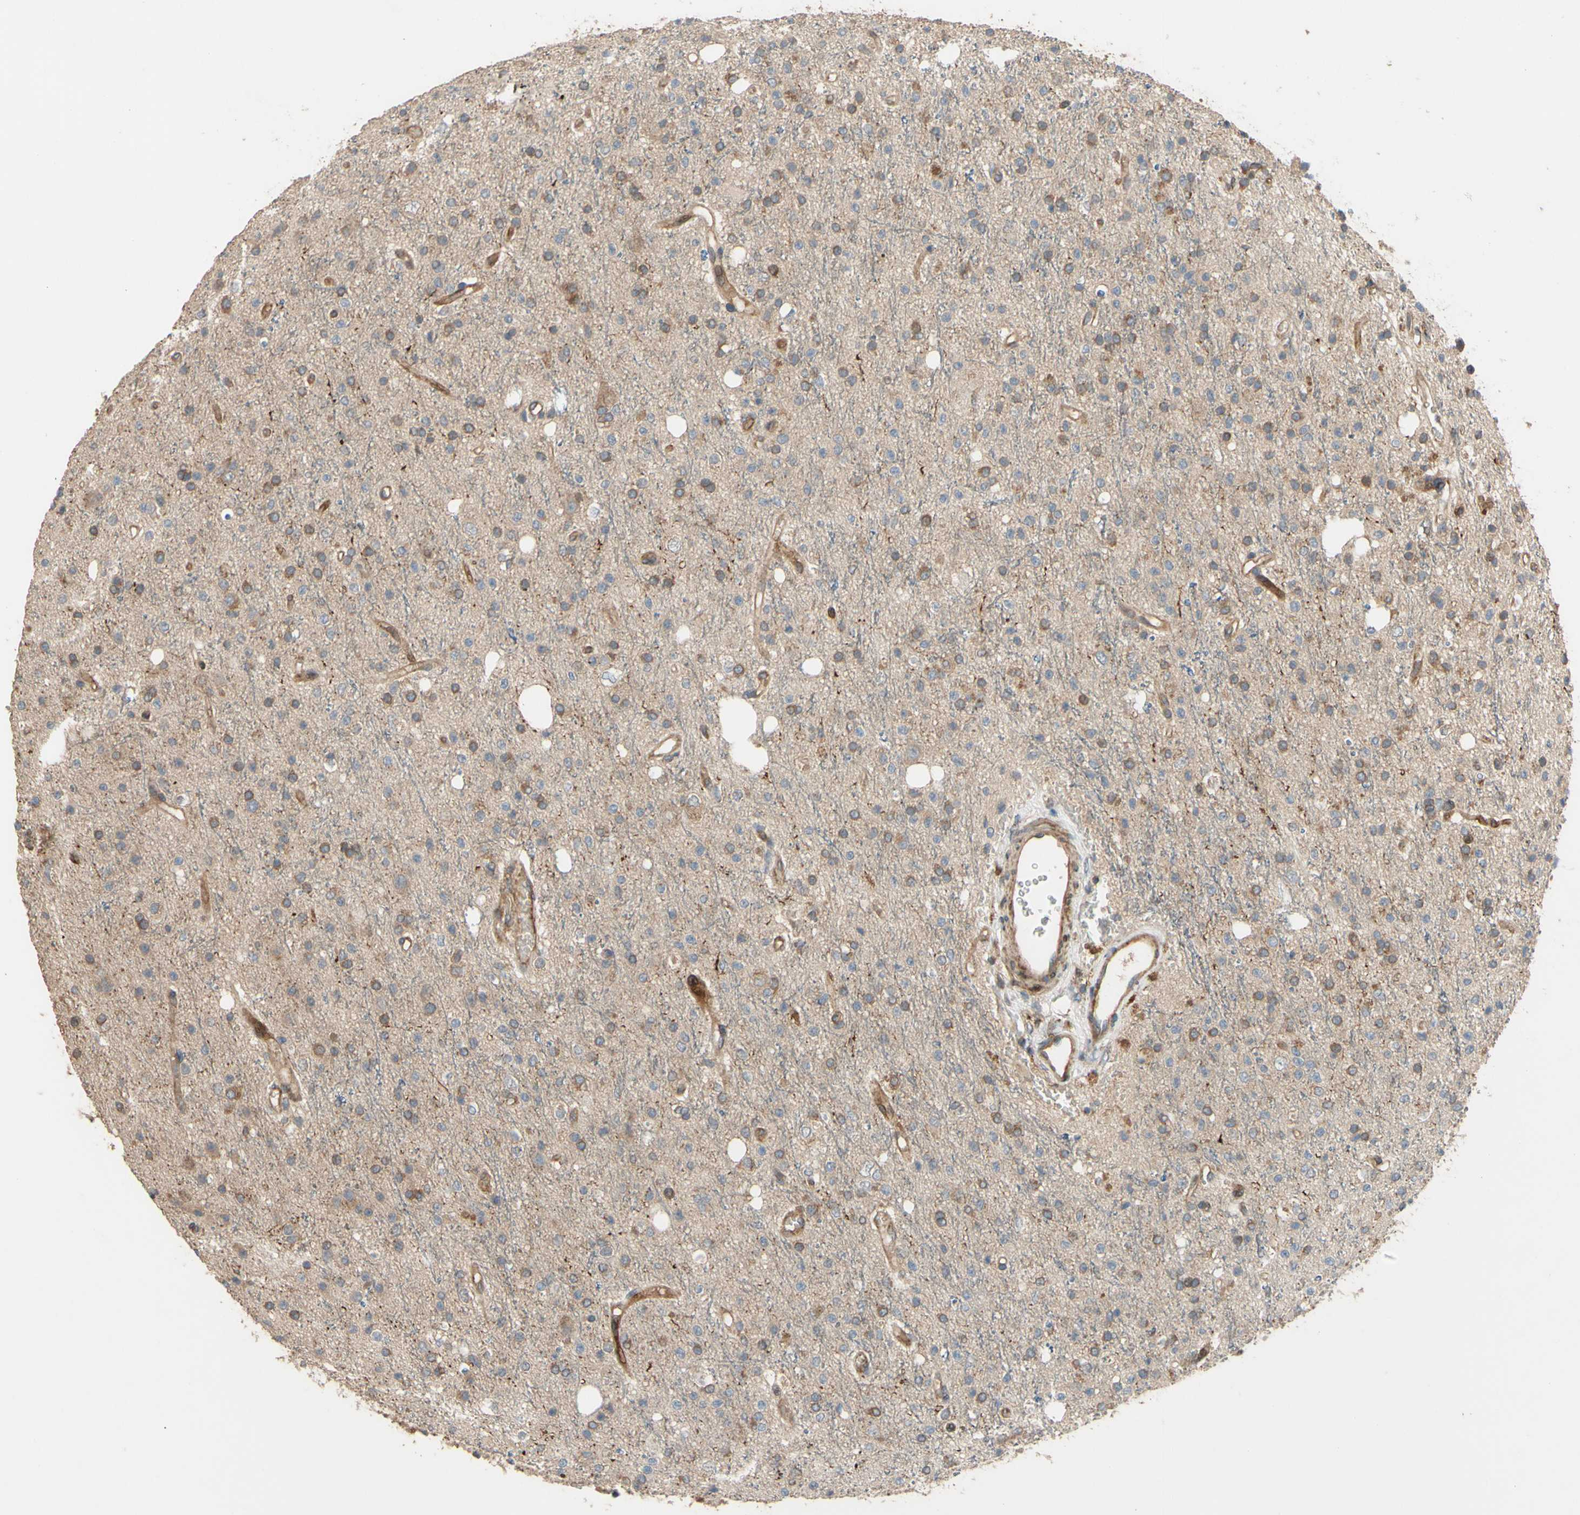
{"staining": {"intensity": "weak", "quantity": "25%-75%", "location": "cytoplasmic/membranous"}, "tissue": "glioma", "cell_type": "Tumor cells", "image_type": "cancer", "snomed": [{"axis": "morphology", "description": "Glioma, malignant, High grade"}, {"axis": "topography", "description": "Brain"}], "caption": "Immunohistochemical staining of high-grade glioma (malignant) exhibits low levels of weak cytoplasmic/membranous protein positivity in approximately 25%-75% of tumor cells.", "gene": "SPTLC1", "patient": {"sex": "male", "age": 47}}